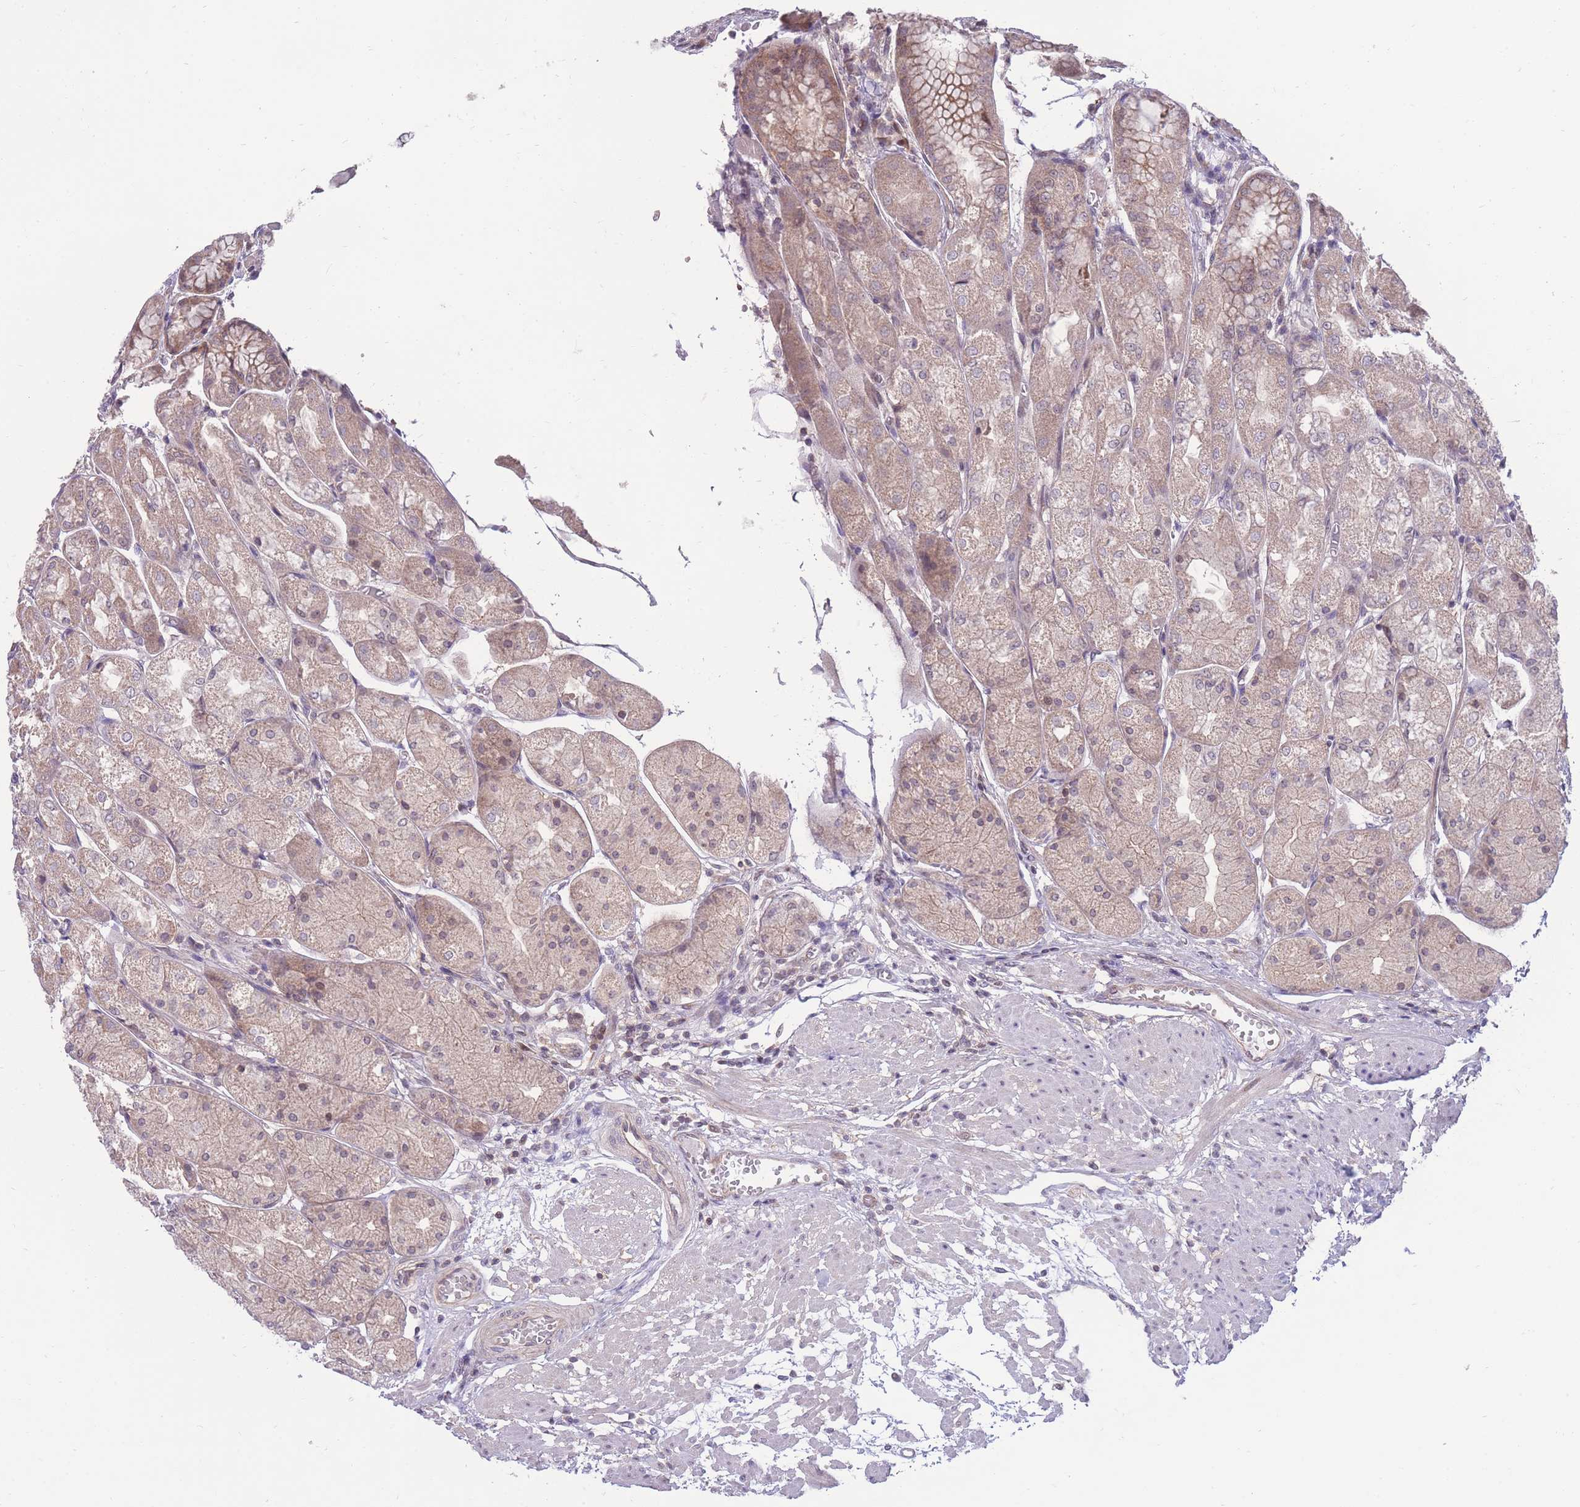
{"staining": {"intensity": "weak", "quantity": "<25%", "location": "cytoplasmic/membranous,nuclear"}, "tissue": "stomach", "cell_type": "Glandular cells", "image_type": "normal", "snomed": [{"axis": "morphology", "description": "Normal tissue, NOS"}, {"axis": "topography", "description": "Stomach, upper"}], "caption": "Immunohistochemical staining of normal stomach exhibits no significant positivity in glandular cells.", "gene": "RIC8A", "patient": {"sex": "male", "age": 72}}